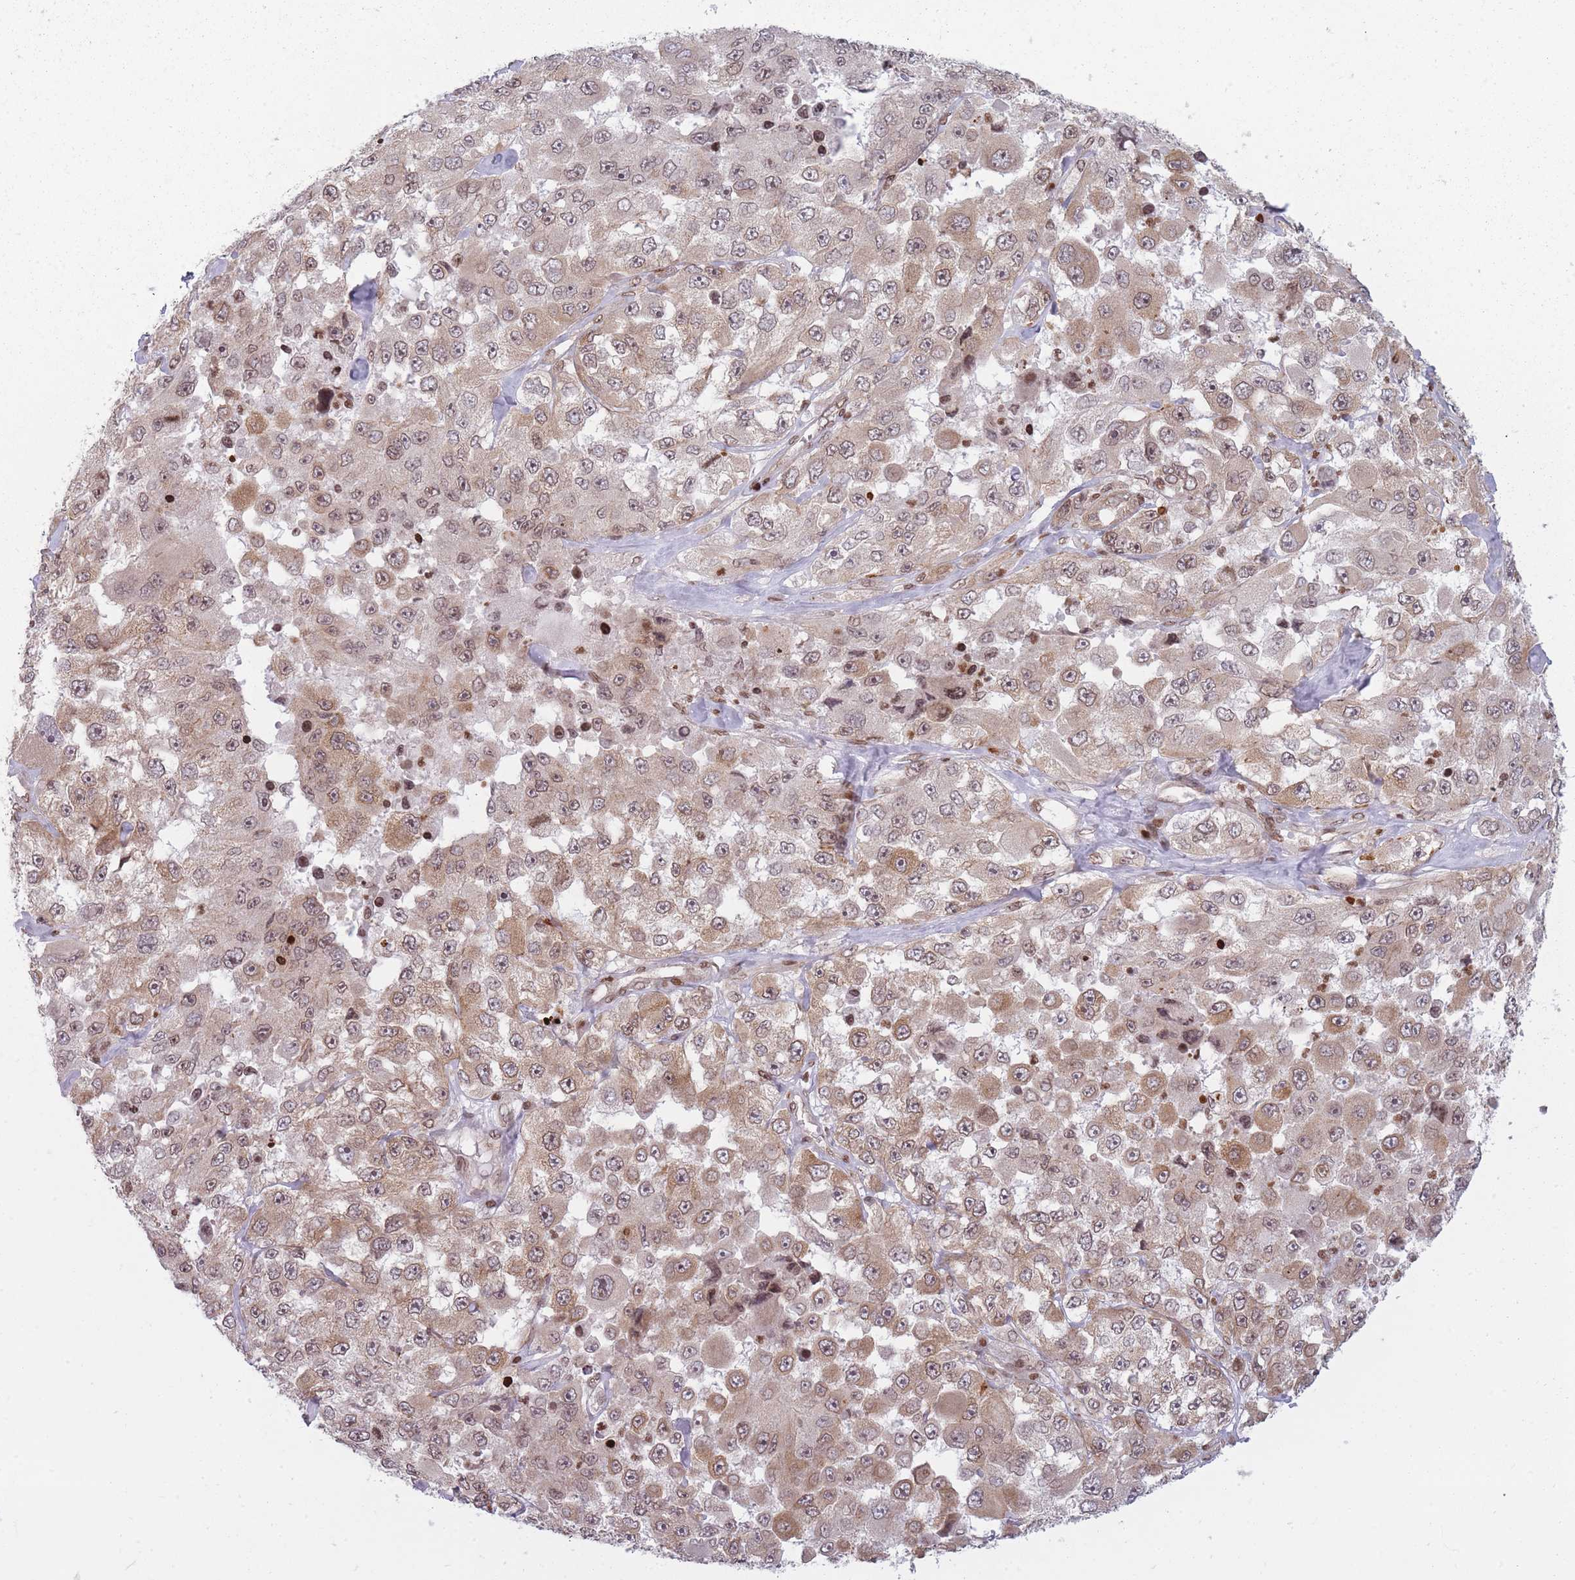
{"staining": {"intensity": "moderate", "quantity": ">75%", "location": "cytoplasmic/membranous,nuclear"}, "tissue": "melanoma", "cell_type": "Tumor cells", "image_type": "cancer", "snomed": [{"axis": "morphology", "description": "Malignant melanoma, Metastatic site"}, {"axis": "topography", "description": "Lymph node"}], "caption": "Tumor cells show medium levels of moderate cytoplasmic/membranous and nuclear positivity in about >75% of cells in malignant melanoma (metastatic site).", "gene": "TMC6", "patient": {"sex": "male", "age": 62}}